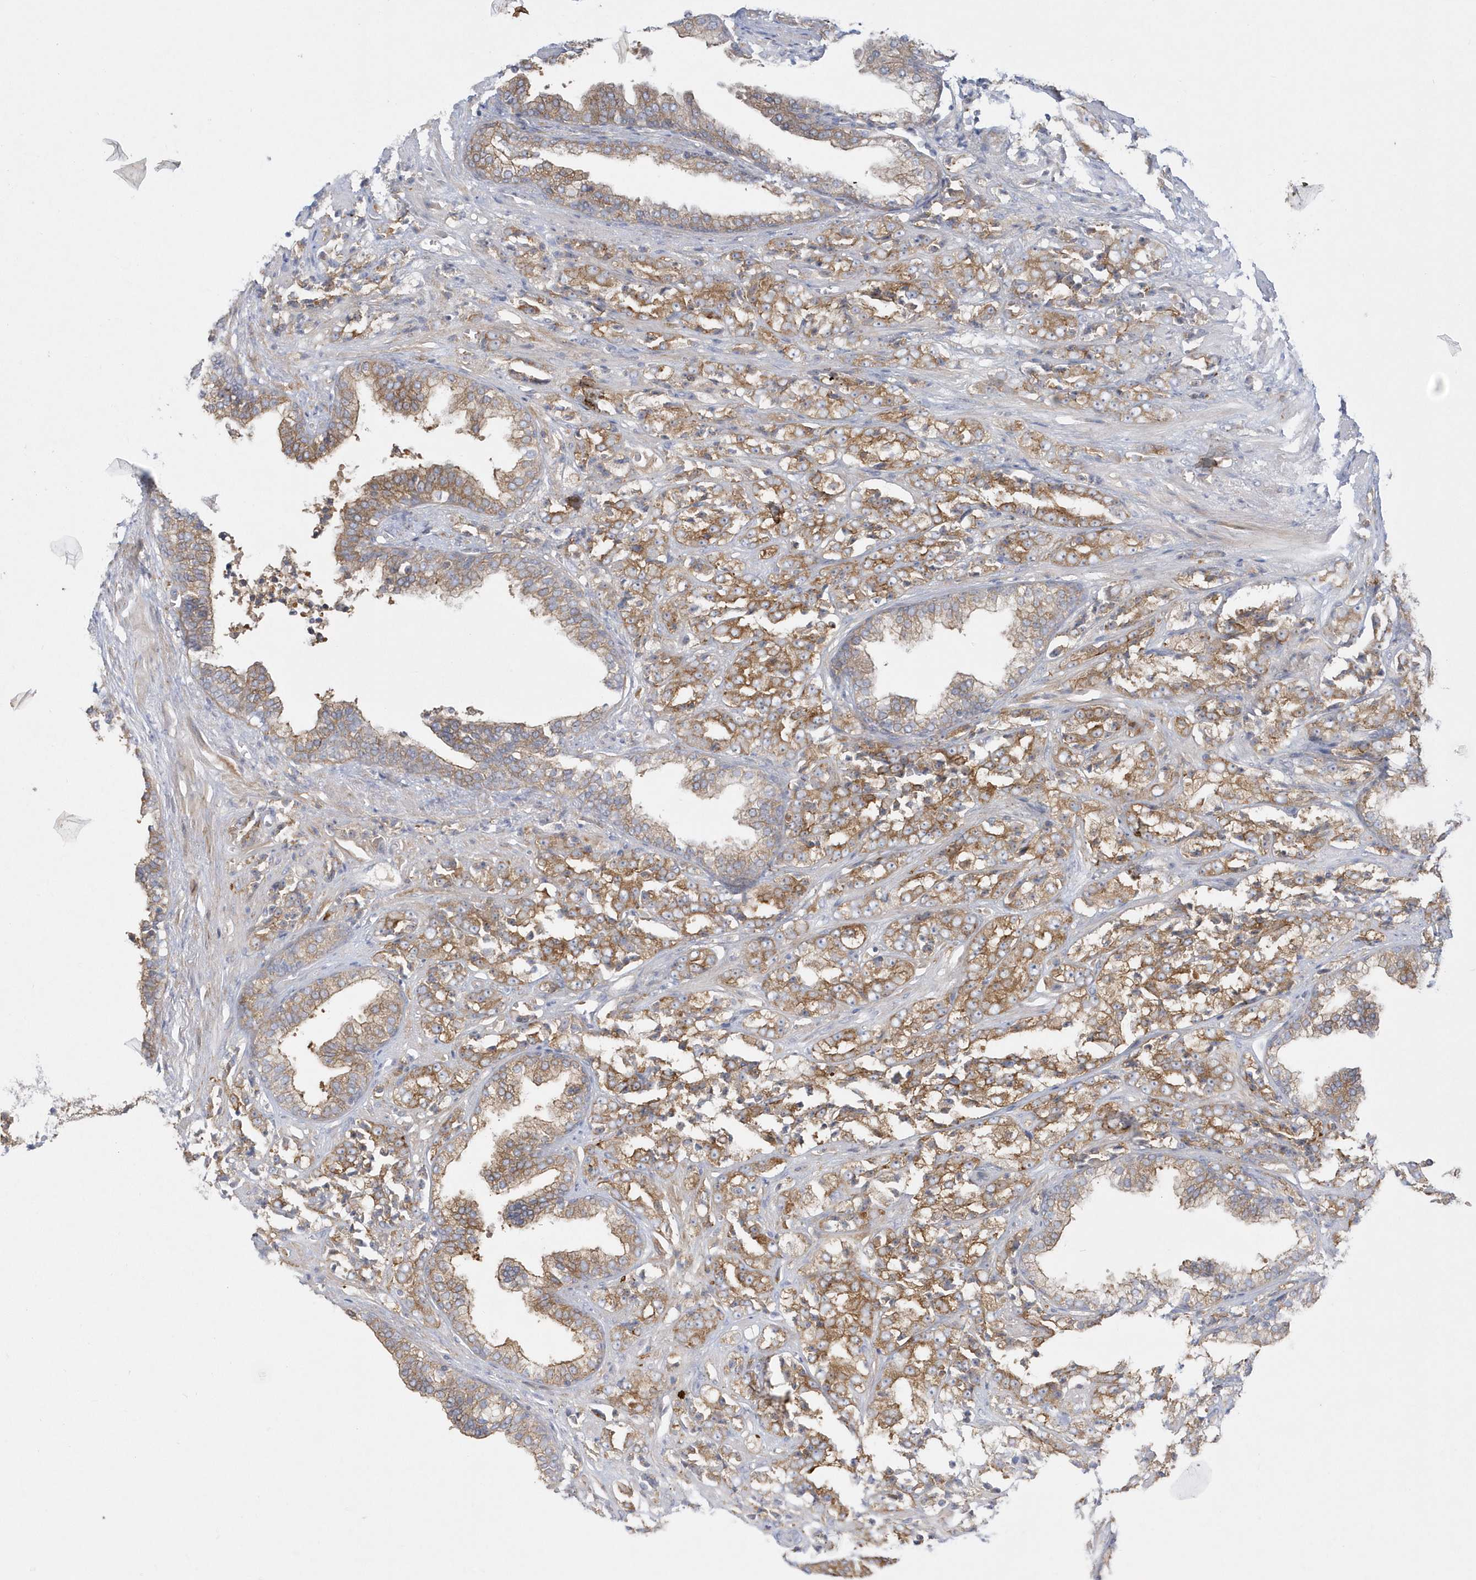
{"staining": {"intensity": "moderate", "quantity": ">75%", "location": "cytoplasmic/membranous"}, "tissue": "prostate cancer", "cell_type": "Tumor cells", "image_type": "cancer", "snomed": [{"axis": "morphology", "description": "Adenocarcinoma, High grade"}, {"axis": "topography", "description": "Prostate"}], "caption": "The immunohistochemical stain labels moderate cytoplasmic/membranous staining in tumor cells of prostate cancer (adenocarcinoma (high-grade)) tissue. The staining is performed using DAB (3,3'-diaminobenzidine) brown chromogen to label protein expression. The nuclei are counter-stained blue using hematoxylin.", "gene": "DNAJC18", "patient": {"sex": "male", "age": 71}}